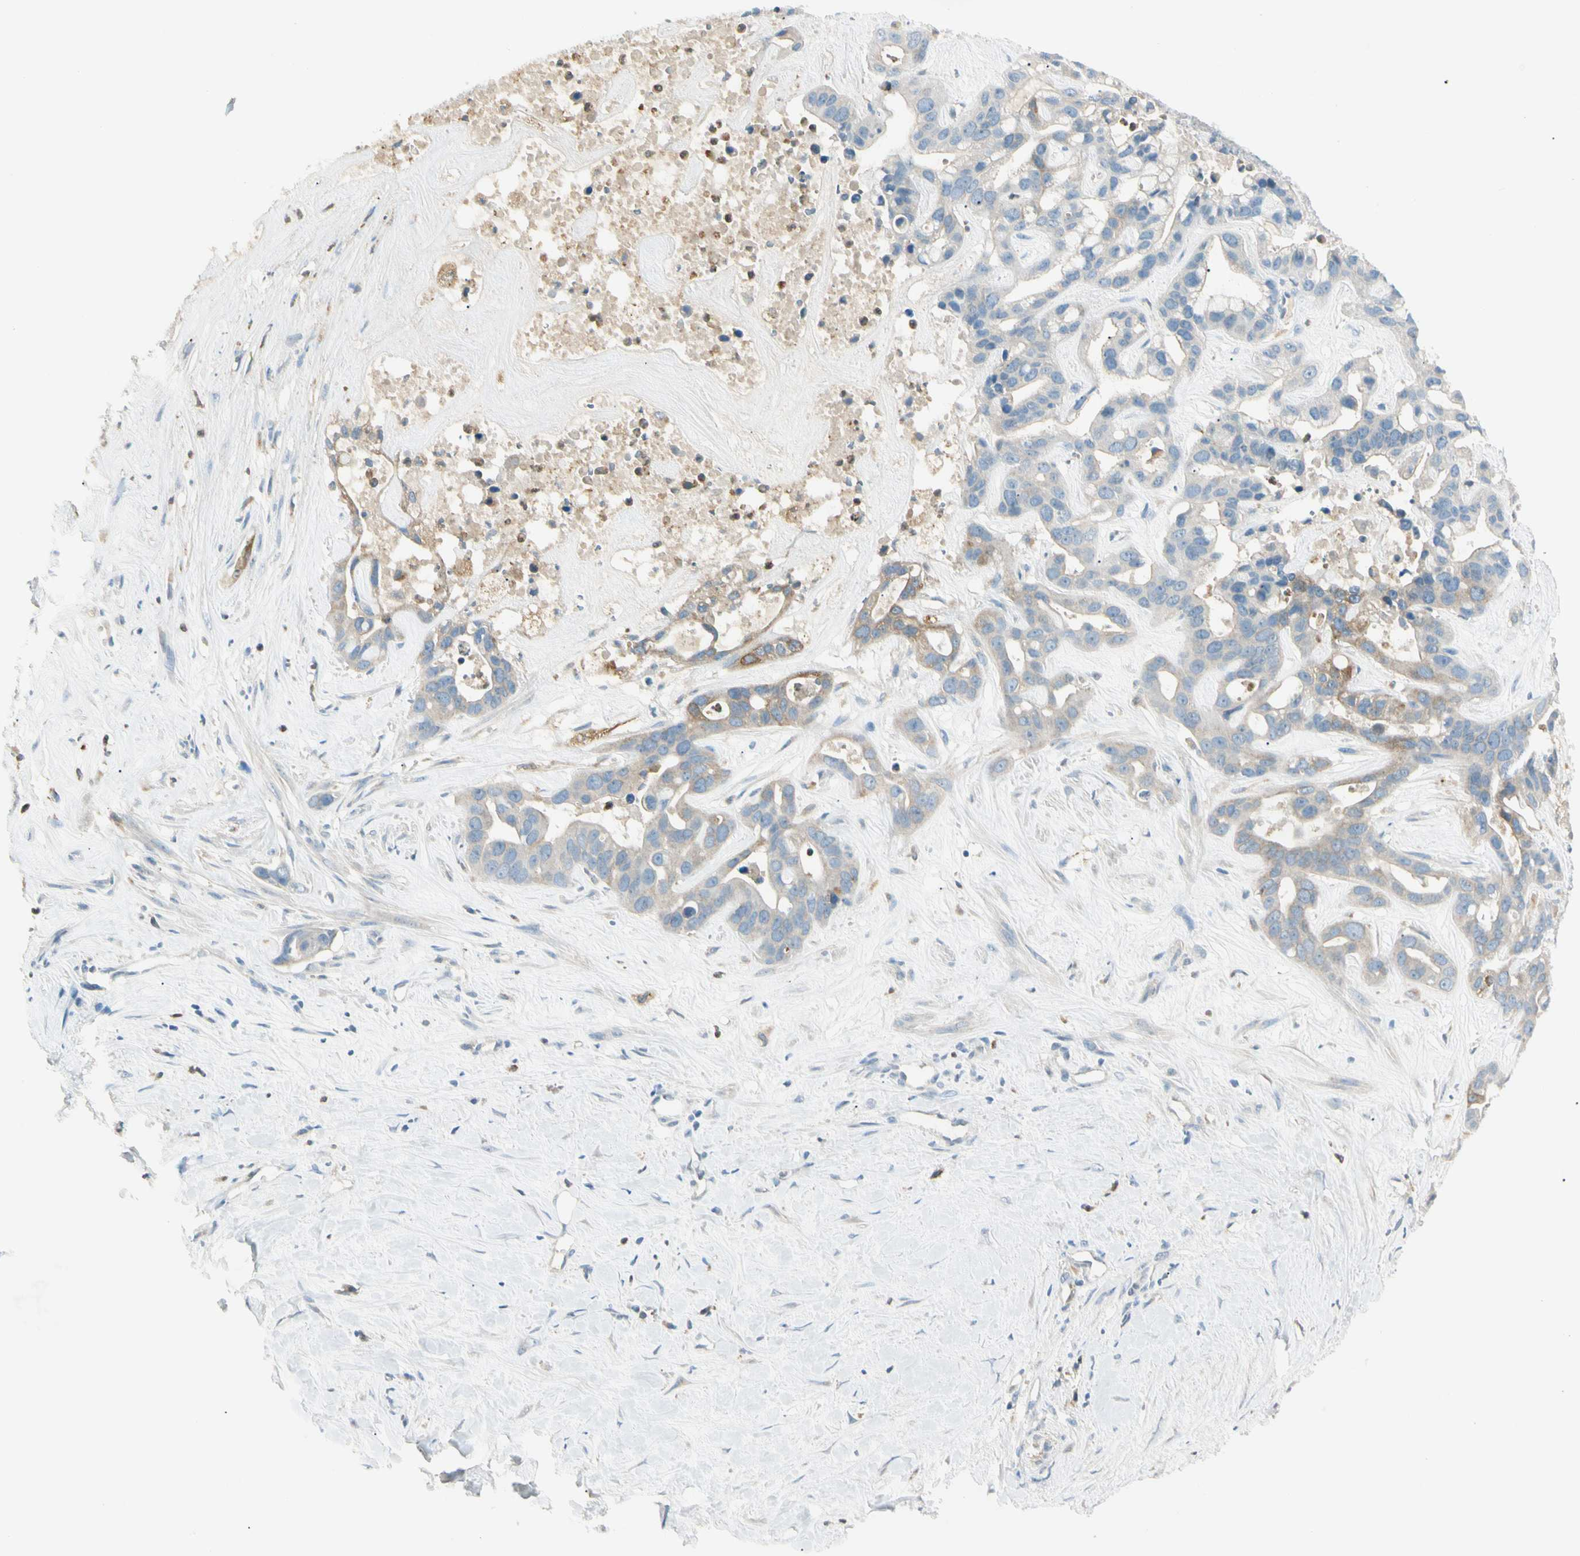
{"staining": {"intensity": "weak", "quantity": "25%-75%", "location": "cytoplasmic/membranous"}, "tissue": "liver cancer", "cell_type": "Tumor cells", "image_type": "cancer", "snomed": [{"axis": "morphology", "description": "Cholangiocarcinoma"}, {"axis": "topography", "description": "Liver"}], "caption": "A histopathology image of human cholangiocarcinoma (liver) stained for a protein displays weak cytoplasmic/membranous brown staining in tumor cells.", "gene": "LPCAT2", "patient": {"sex": "female", "age": 65}}